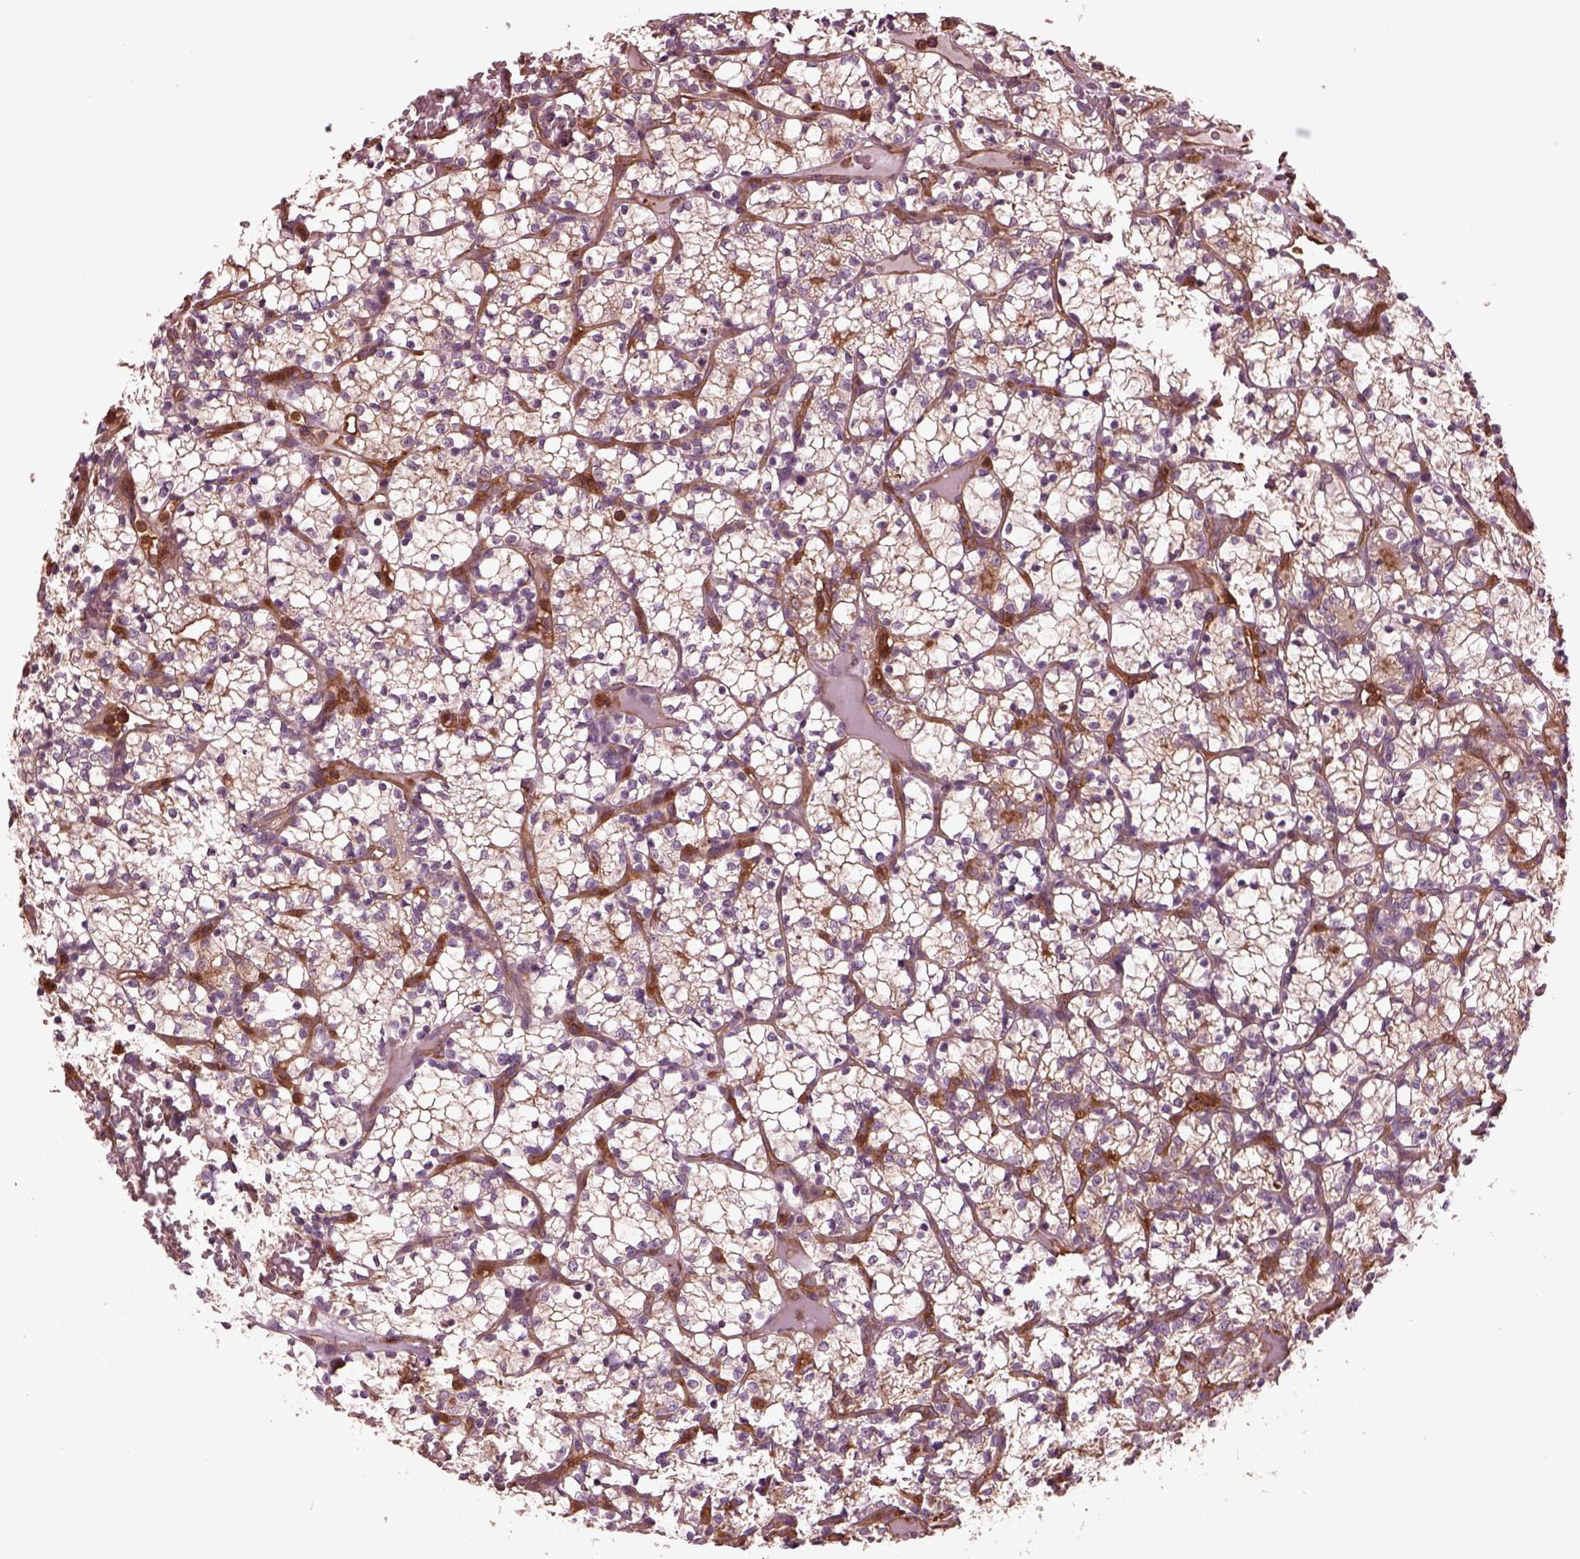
{"staining": {"intensity": "weak", "quantity": "25%-75%", "location": "cytoplasmic/membranous"}, "tissue": "renal cancer", "cell_type": "Tumor cells", "image_type": "cancer", "snomed": [{"axis": "morphology", "description": "Adenocarcinoma, NOS"}, {"axis": "topography", "description": "Kidney"}], "caption": "Renal cancer (adenocarcinoma) stained with immunohistochemistry exhibits weak cytoplasmic/membranous expression in approximately 25%-75% of tumor cells.", "gene": "MYL6", "patient": {"sex": "female", "age": 69}}